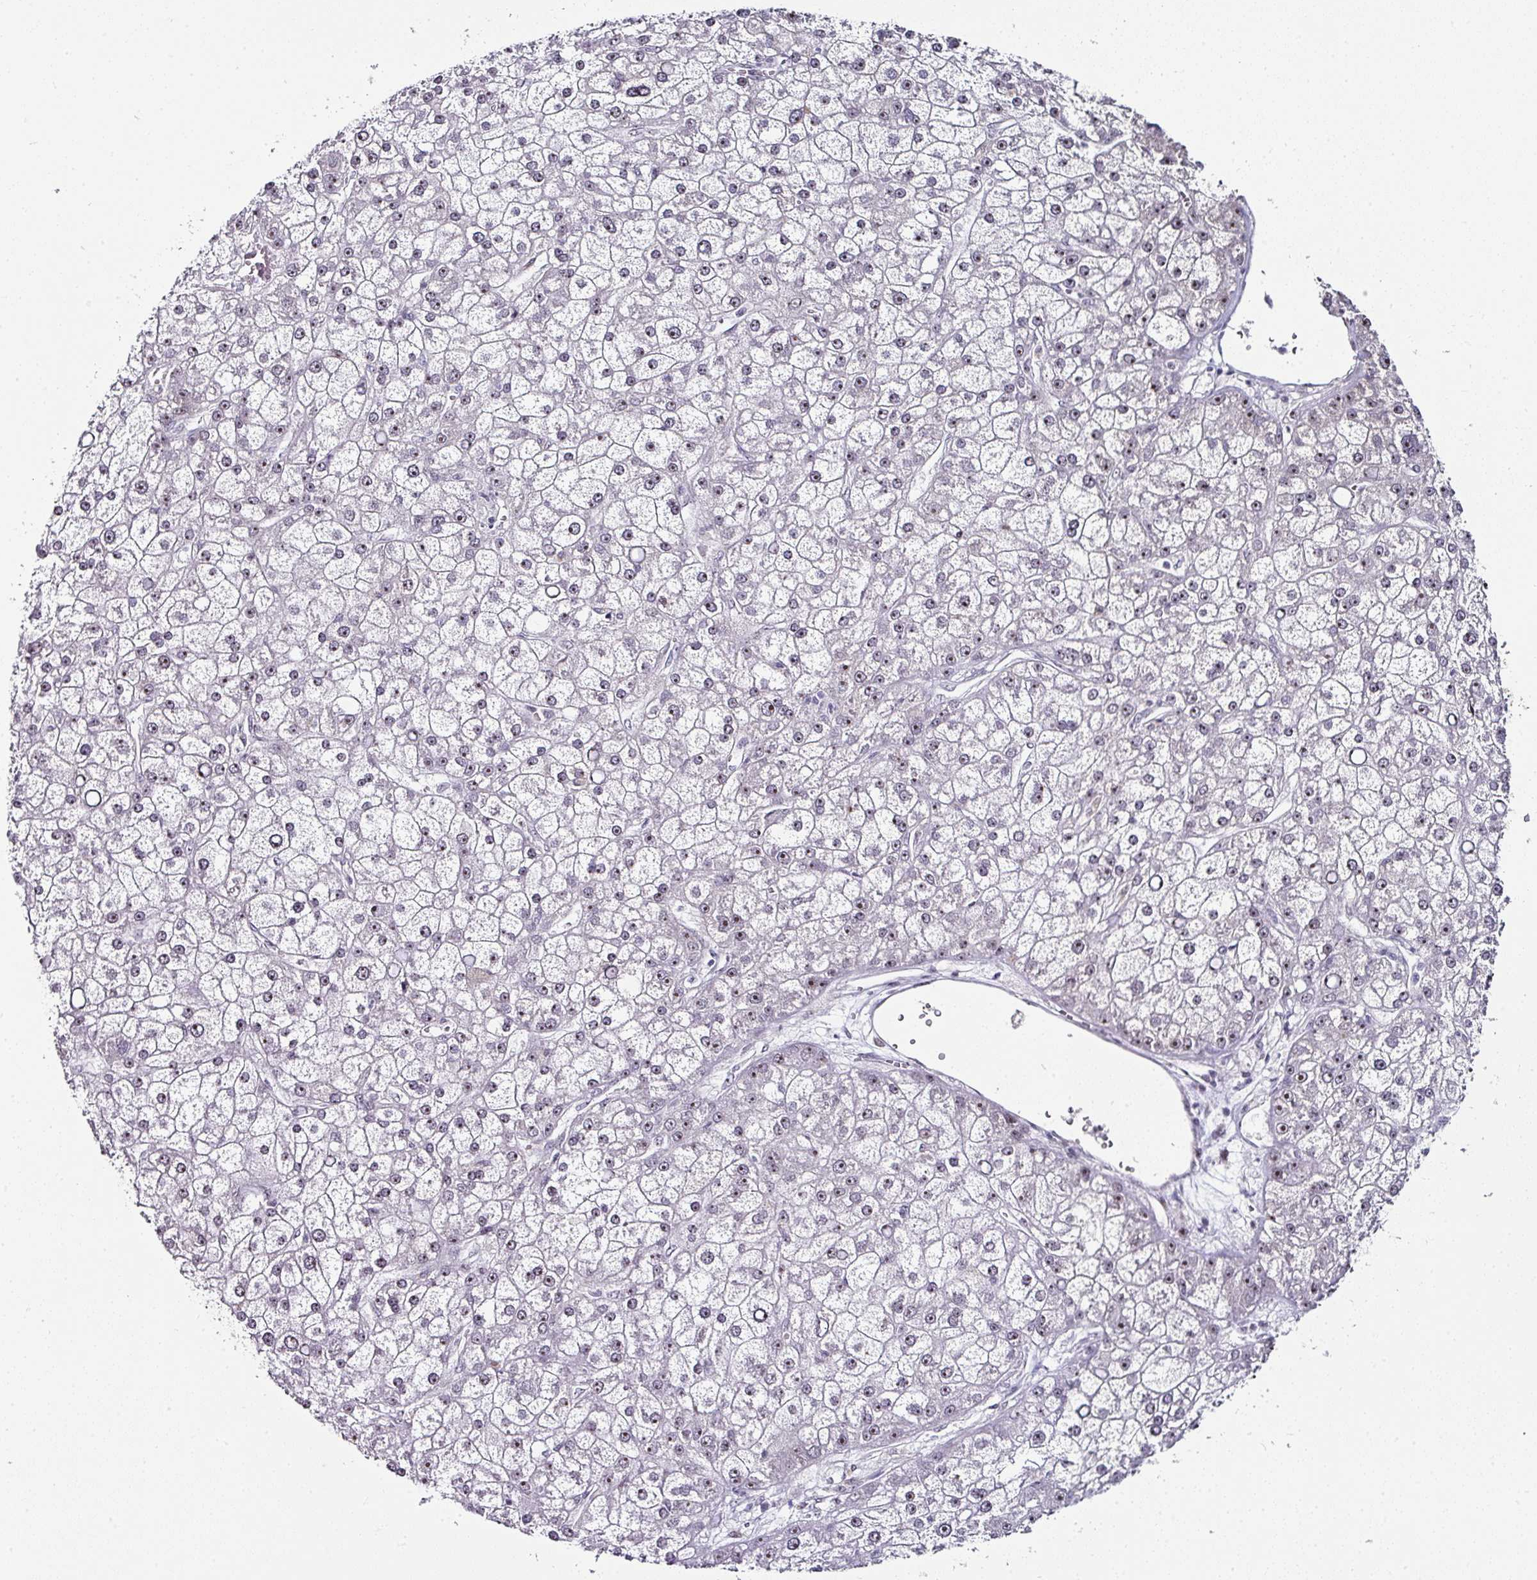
{"staining": {"intensity": "weak", "quantity": ">75%", "location": "nuclear"}, "tissue": "liver cancer", "cell_type": "Tumor cells", "image_type": "cancer", "snomed": [{"axis": "morphology", "description": "Carcinoma, Hepatocellular, NOS"}, {"axis": "topography", "description": "Liver"}], "caption": "An image showing weak nuclear staining in about >75% of tumor cells in hepatocellular carcinoma (liver), as visualized by brown immunohistochemical staining.", "gene": "NACC2", "patient": {"sex": "male", "age": 67}}